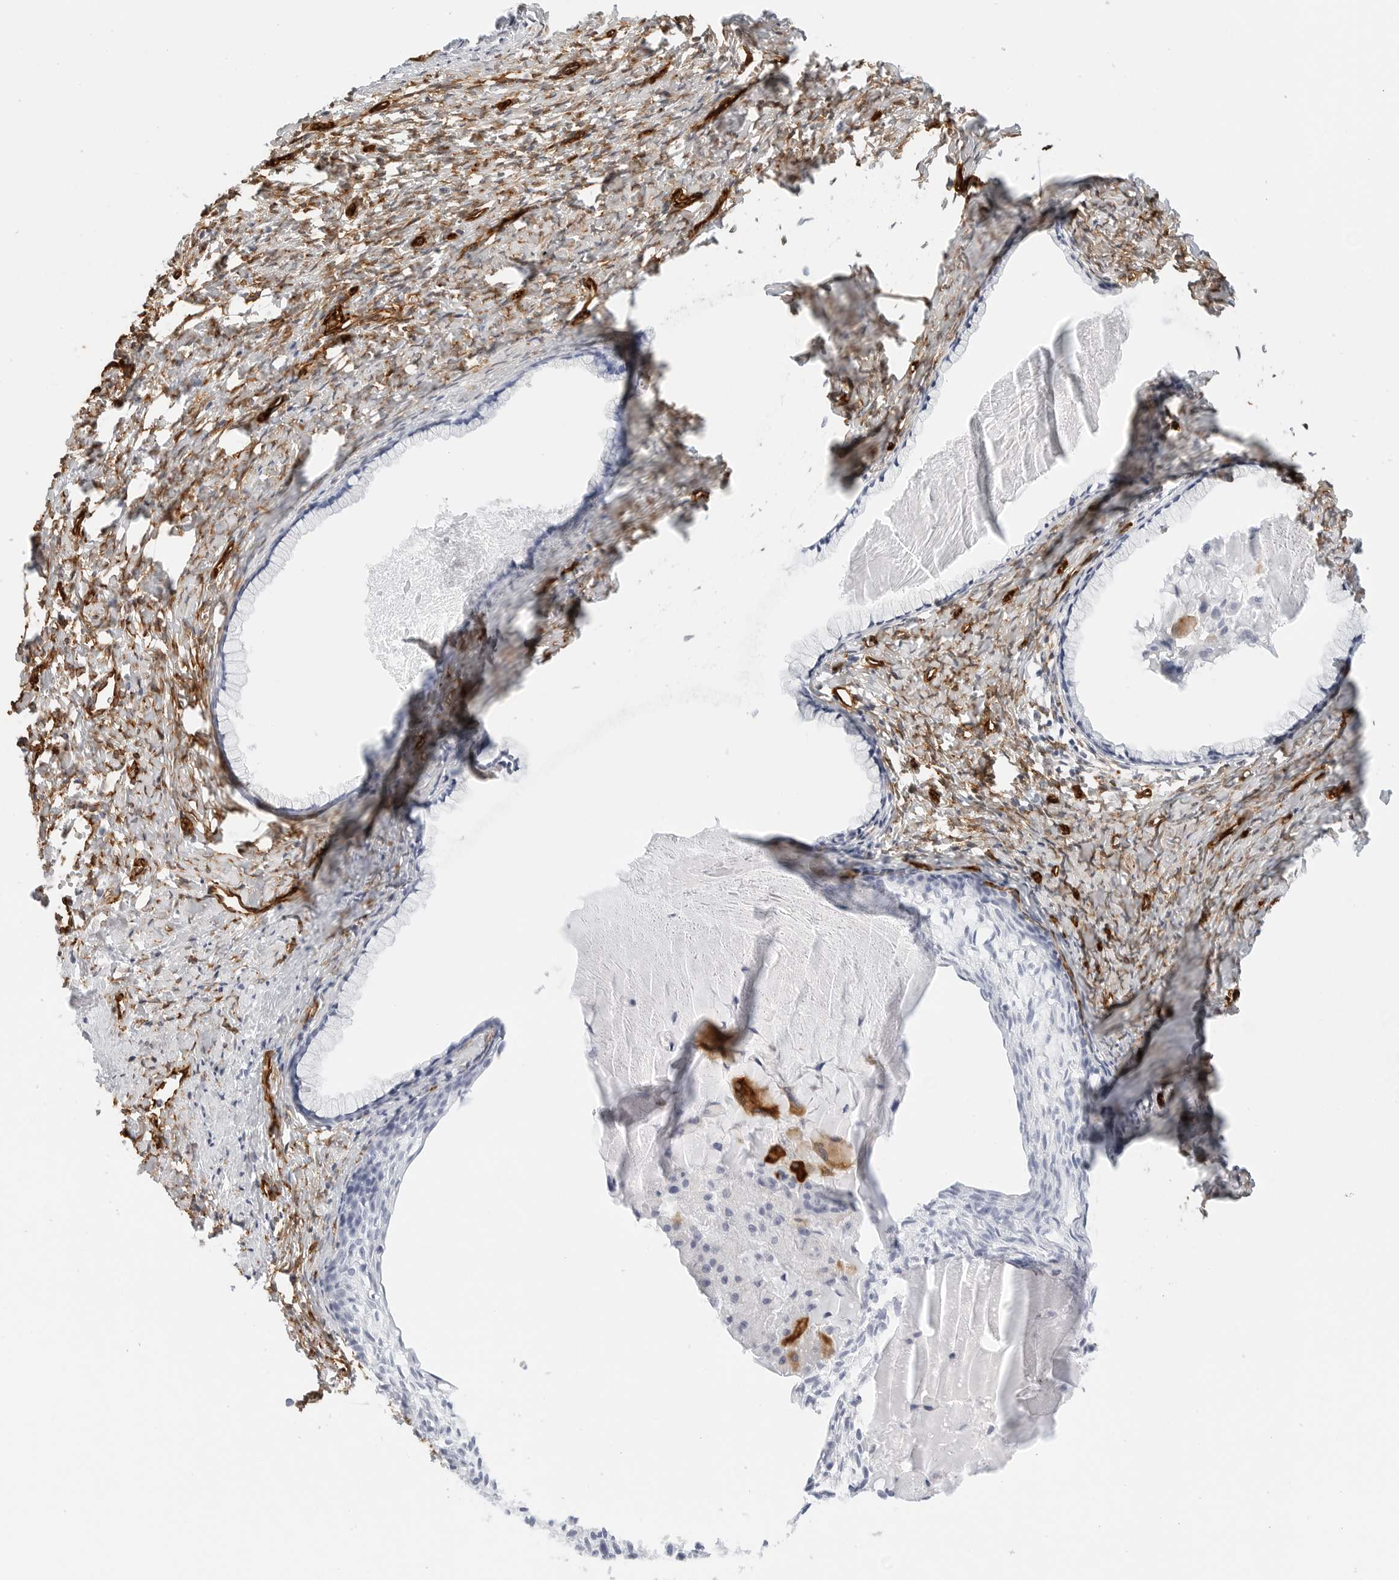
{"staining": {"intensity": "negative", "quantity": "none", "location": "none"}, "tissue": "cervix", "cell_type": "Glandular cells", "image_type": "normal", "snomed": [{"axis": "morphology", "description": "Normal tissue, NOS"}, {"axis": "topography", "description": "Cervix"}], "caption": "An IHC micrograph of normal cervix is shown. There is no staining in glandular cells of cervix.", "gene": "NES", "patient": {"sex": "female", "age": 75}}